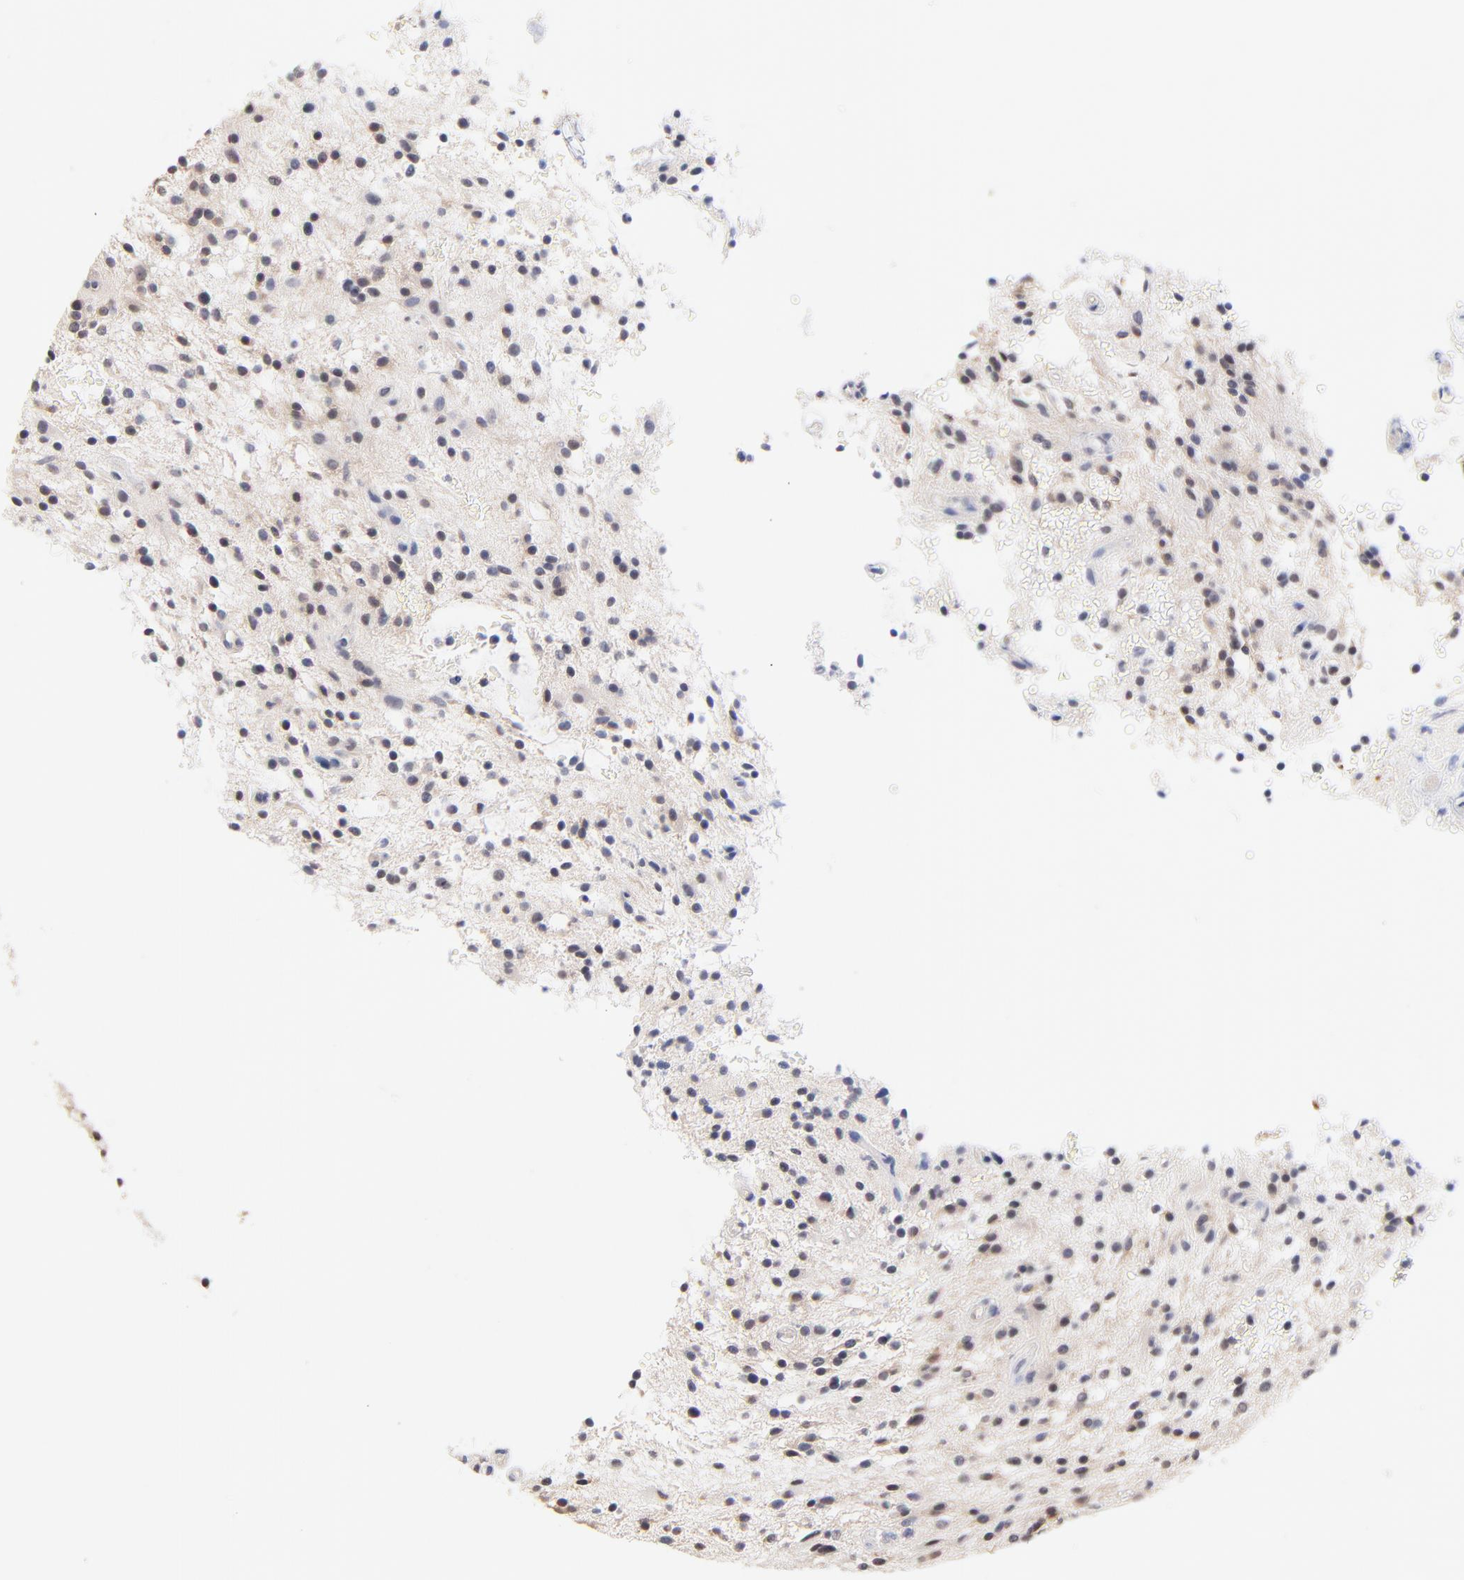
{"staining": {"intensity": "negative", "quantity": "none", "location": "none"}, "tissue": "glioma", "cell_type": "Tumor cells", "image_type": "cancer", "snomed": [{"axis": "morphology", "description": "Glioma, malignant, NOS"}, {"axis": "topography", "description": "Cerebellum"}], "caption": "Immunohistochemistry of human glioma exhibits no staining in tumor cells.", "gene": "RIBC2", "patient": {"sex": "female", "age": 10}}